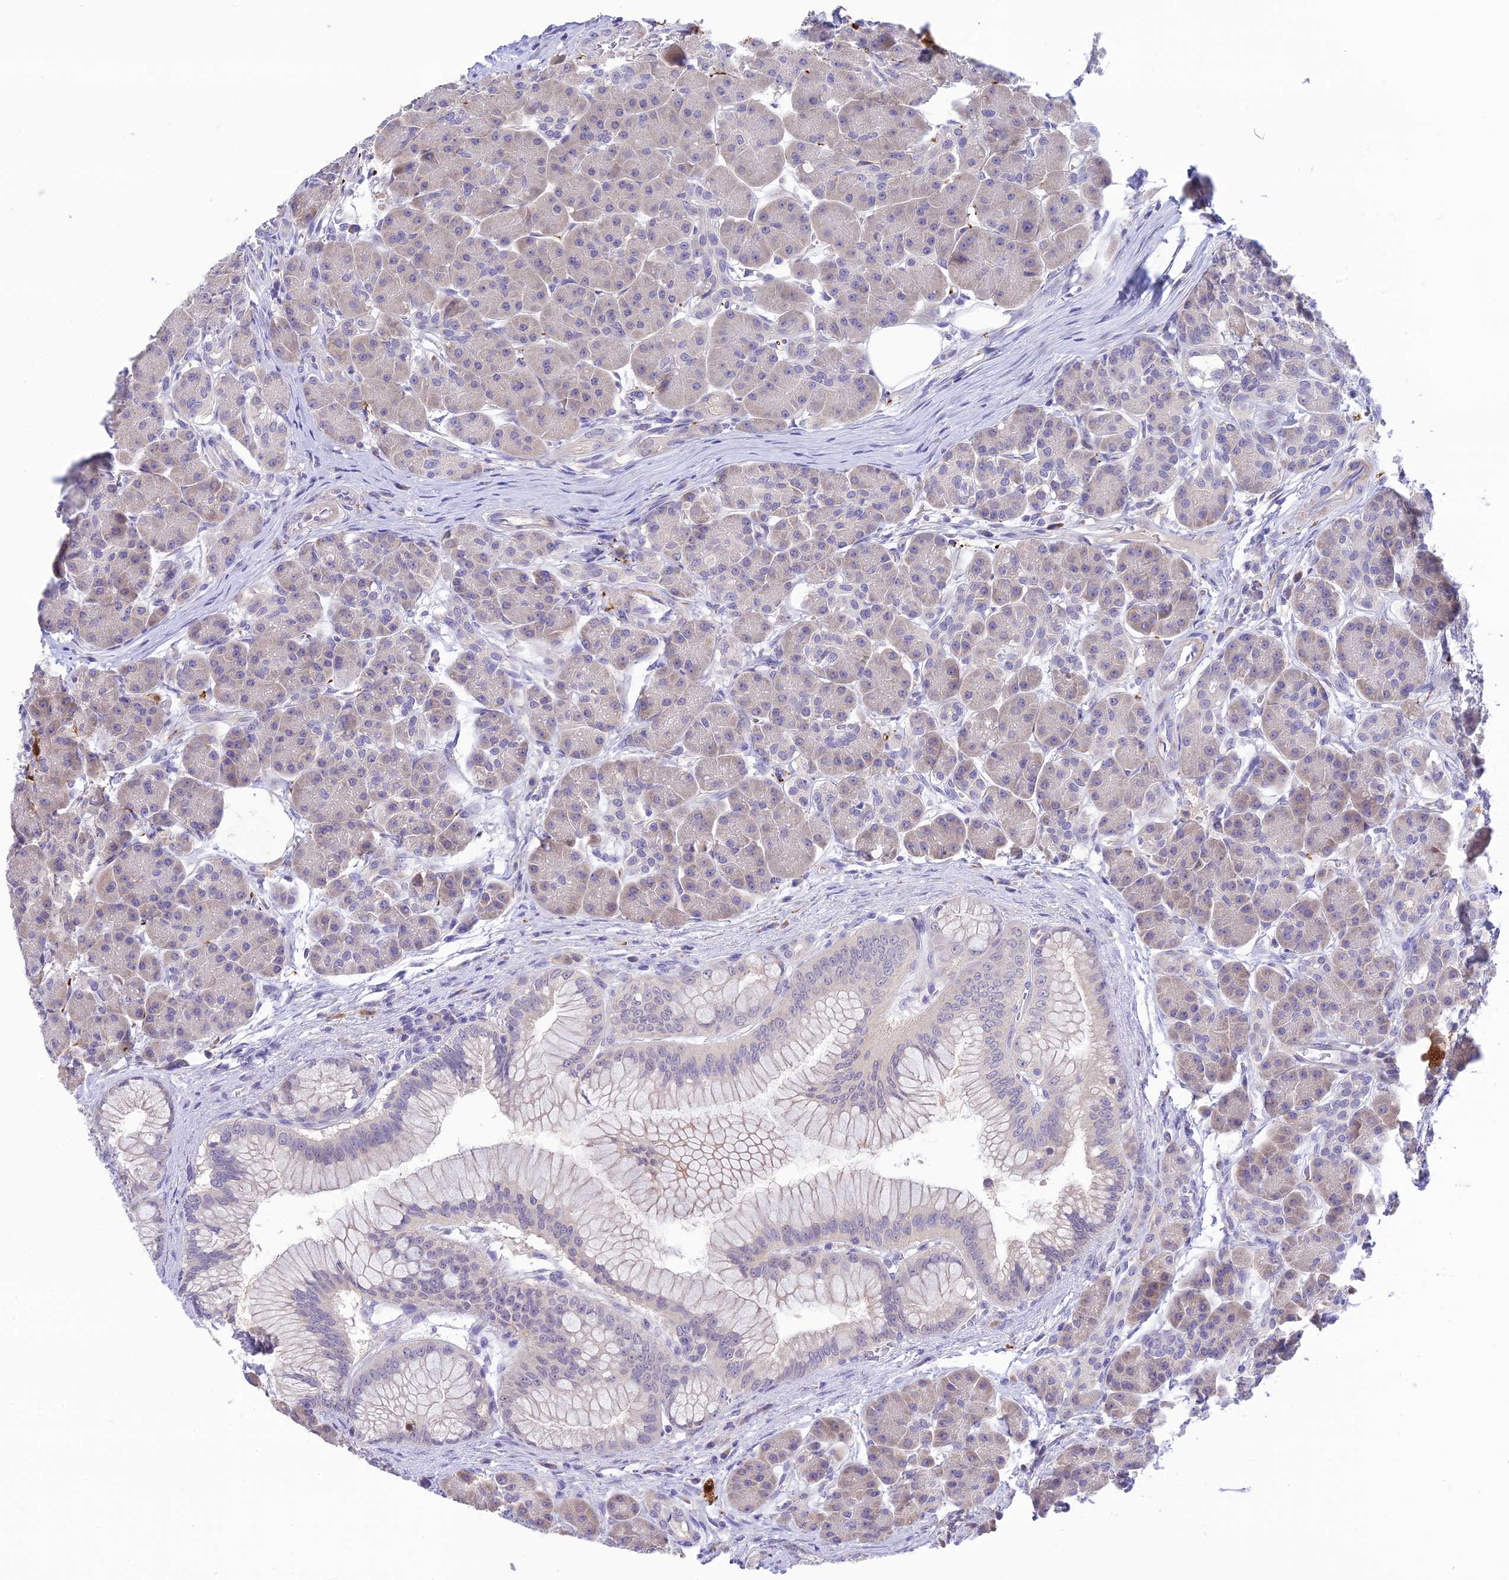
{"staining": {"intensity": "negative", "quantity": "none", "location": "none"}, "tissue": "pancreas", "cell_type": "Exocrine glandular cells", "image_type": "normal", "snomed": [{"axis": "morphology", "description": "Normal tissue, NOS"}, {"axis": "topography", "description": "Pancreas"}], "caption": "Human pancreas stained for a protein using IHC demonstrates no expression in exocrine glandular cells.", "gene": "XPO7", "patient": {"sex": "male", "age": 63}}